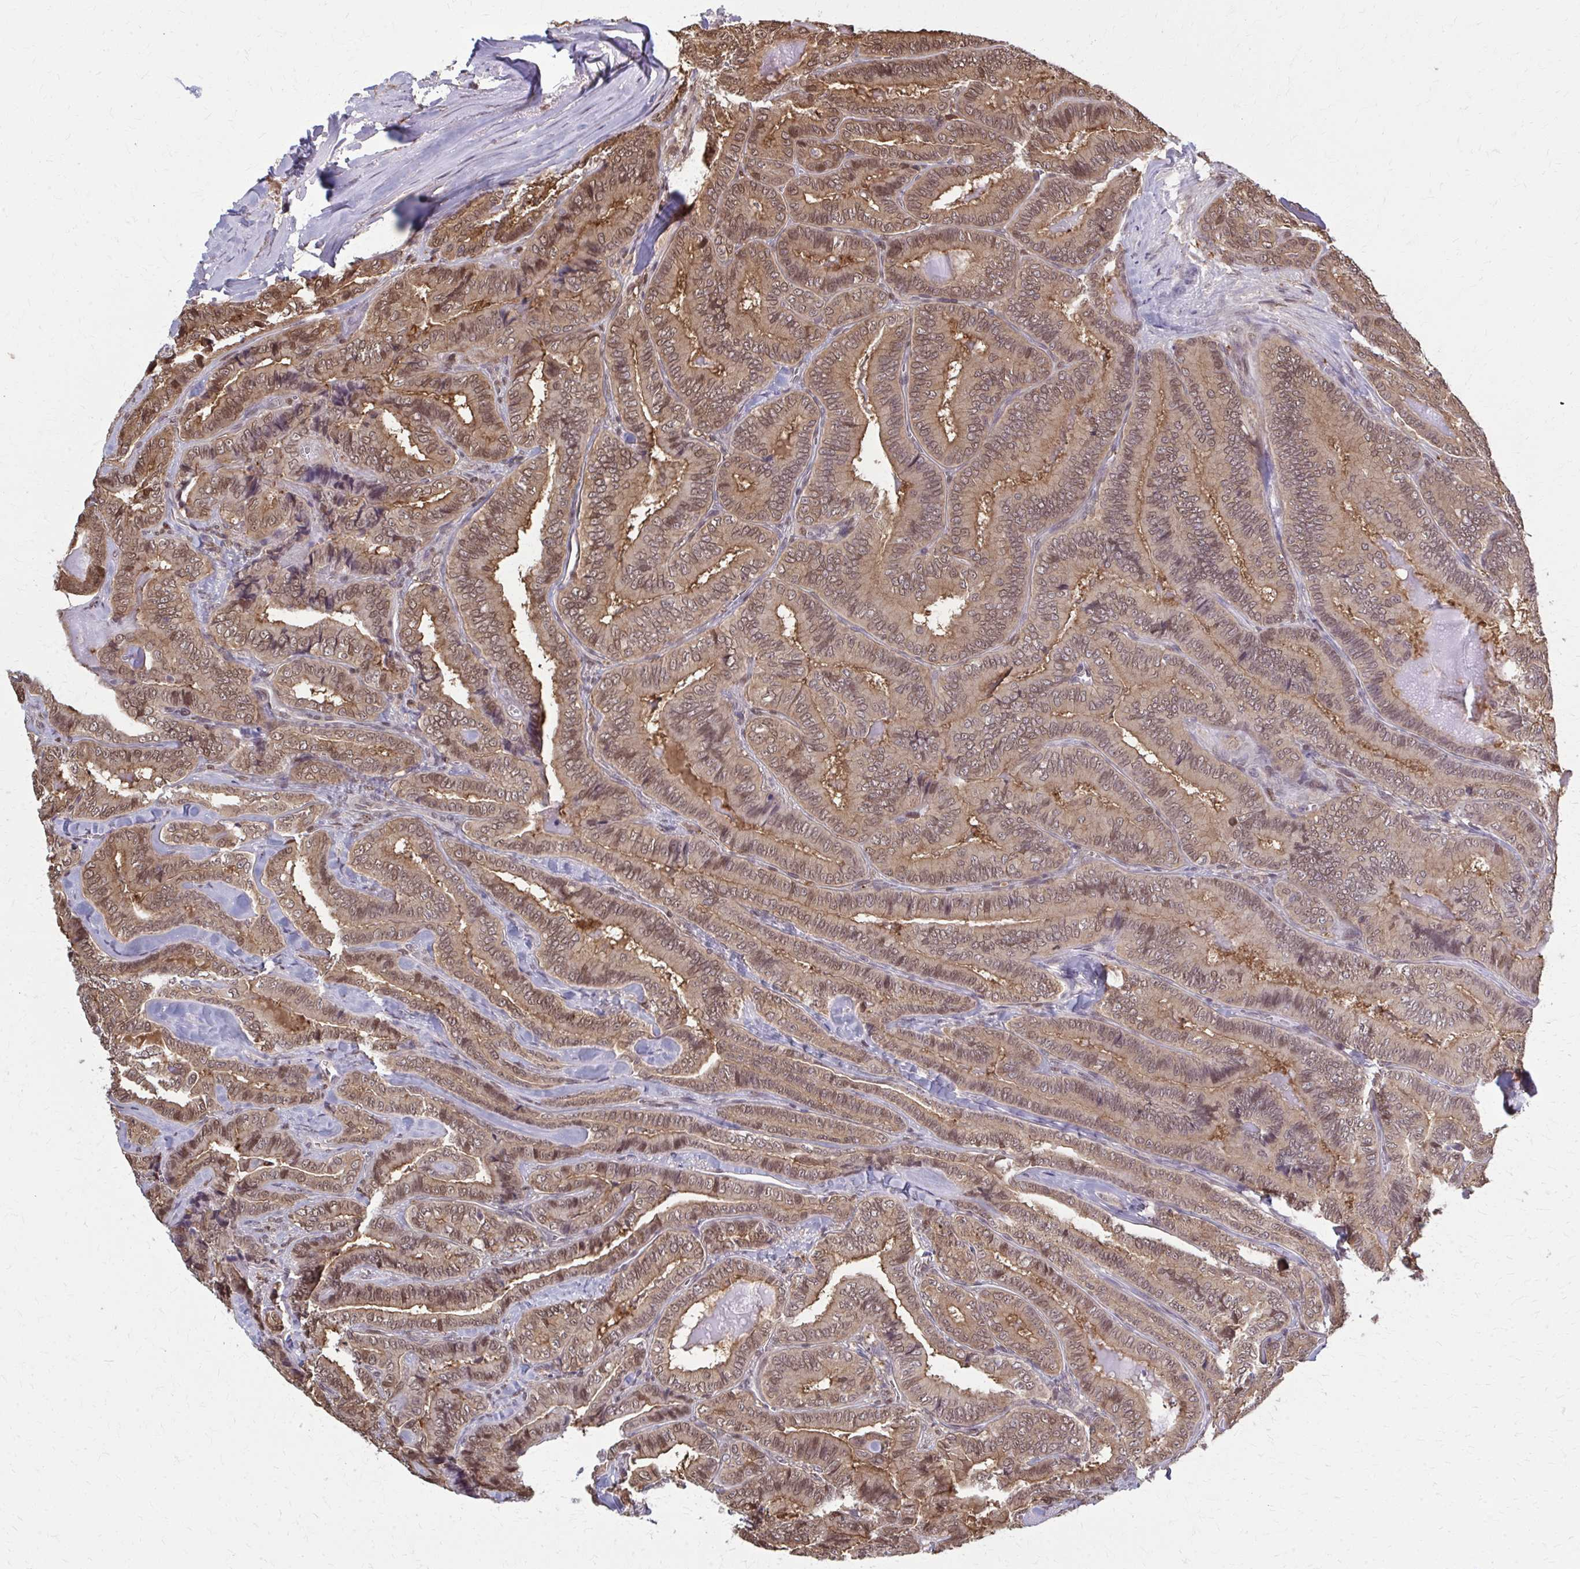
{"staining": {"intensity": "moderate", "quantity": ">75%", "location": "cytoplasmic/membranous,nuclear"}, "tissue": "thyroid cancer", "cell_type": "Tumor cells", "image_type": "cancer", "snomed": [{"axis": "morphology", "description": "Papillary adenocarcinoma, NOS"}, {"axis": "topography", "description": "Thyroid gland"}], "caption": "Thyroid cancer was stained to show a protein in brown. There is medium levels of moderate cytoplasmic/membranous and nuclear positivity in about >75% of tumor cells. The staining was performed using DAB (3,3'-diaminobenzidine), with brown indicating positive protein expression. Nuclei are stained blue with hematoxylin.", "gene": "MDH1", "patient": {"sex": "male", "age": 61}}